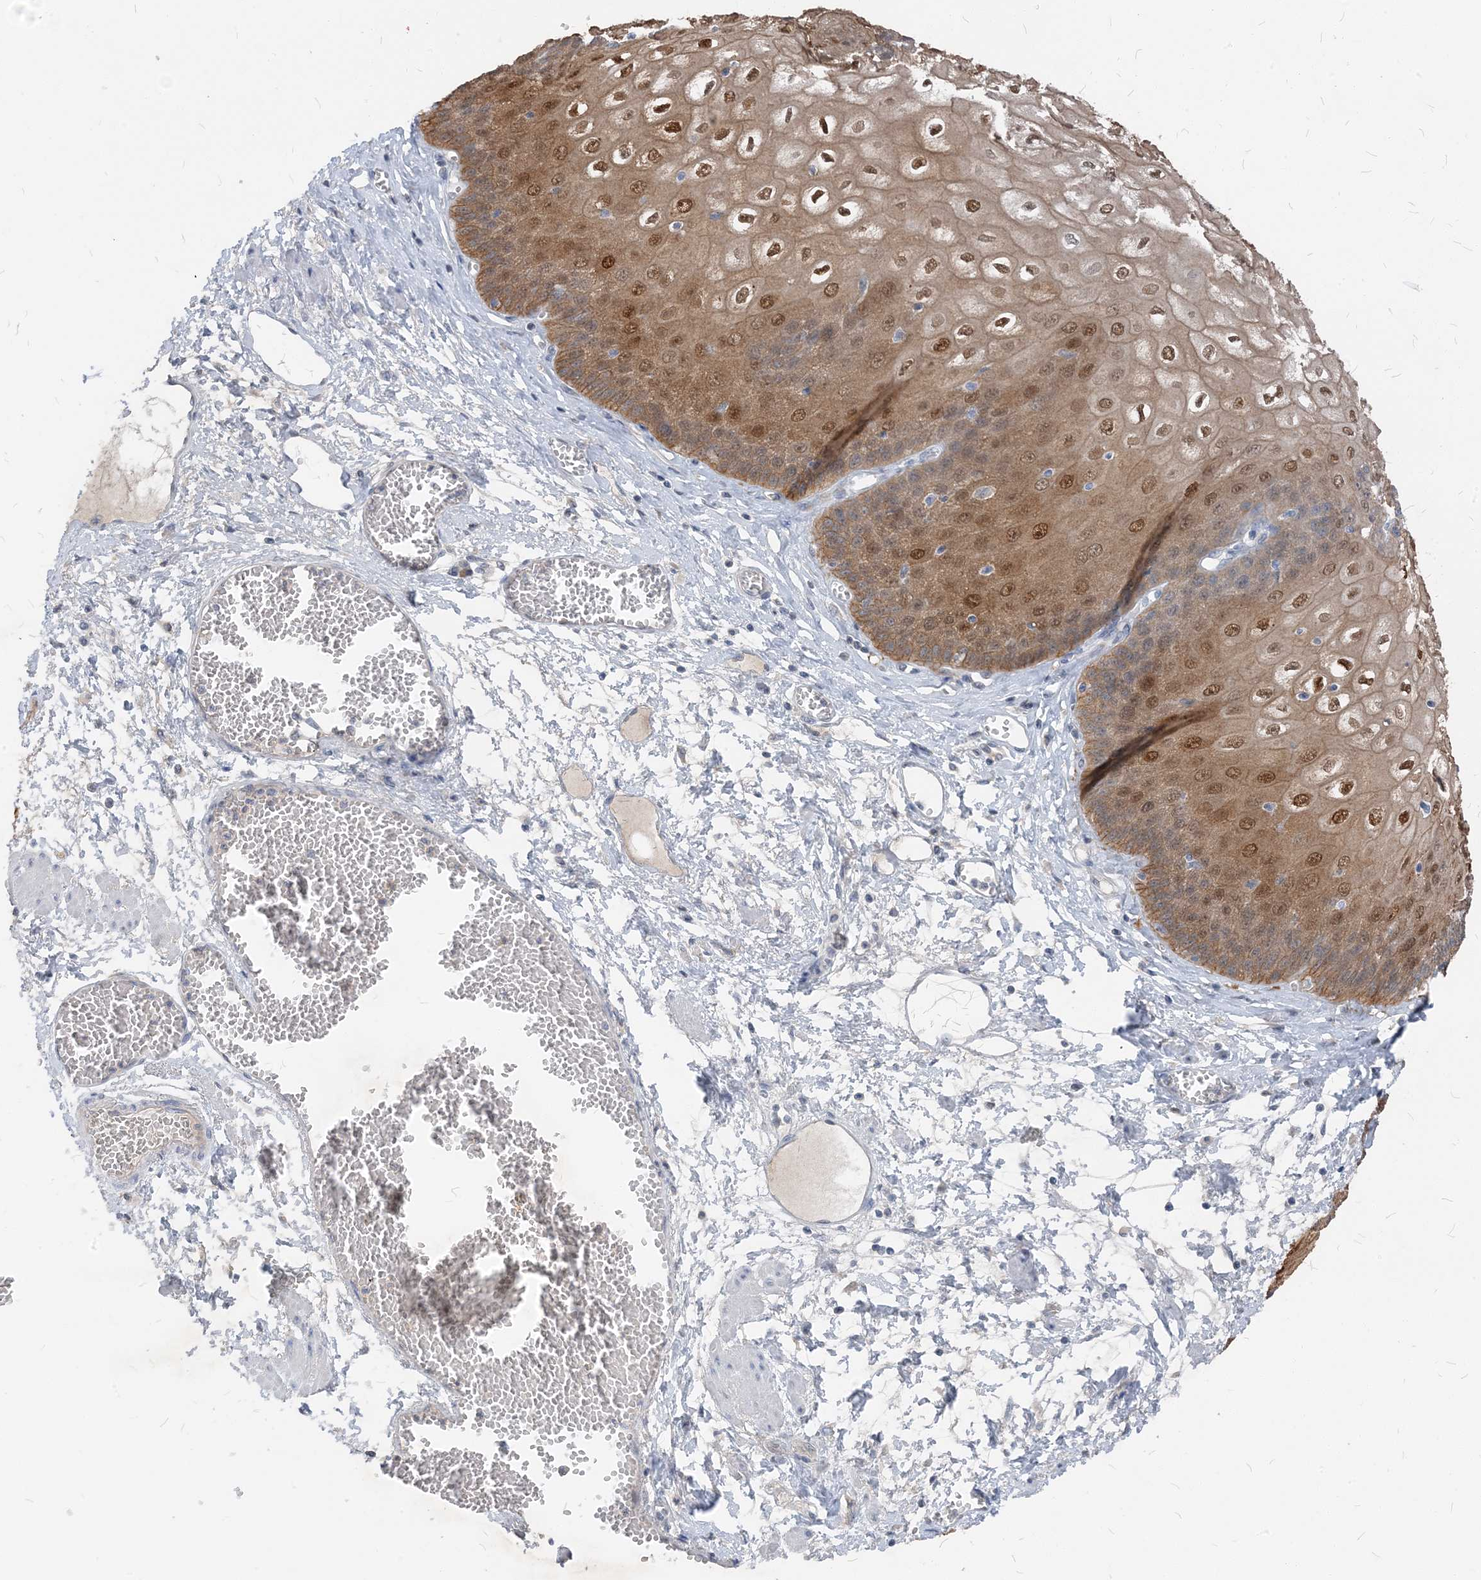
{"staining": {"intensity": "moderate", "quantity": ">75%", "location": "cytoplasmic/membranous,nuclear"}, "tissue": "esophagus", "cell_type": "Squamous epithelial cells", "image_type": "normal", "snomed": [{"axis": "morphology", "description": "Normal tissue, NOS"}, {"axis": "topography", "description": "Esophagus"}], "caption": "DAB immunohistochemical staining of normal esophagus exhibits moderate cytoplasmic/membranous,nuclear protein expression in approximately >75% of squamous epithelial cells. (IHC, brightfield microscopy, high magnification).", "gene": "NCOA7", "patient": {"sex": "male", "age": 60}}